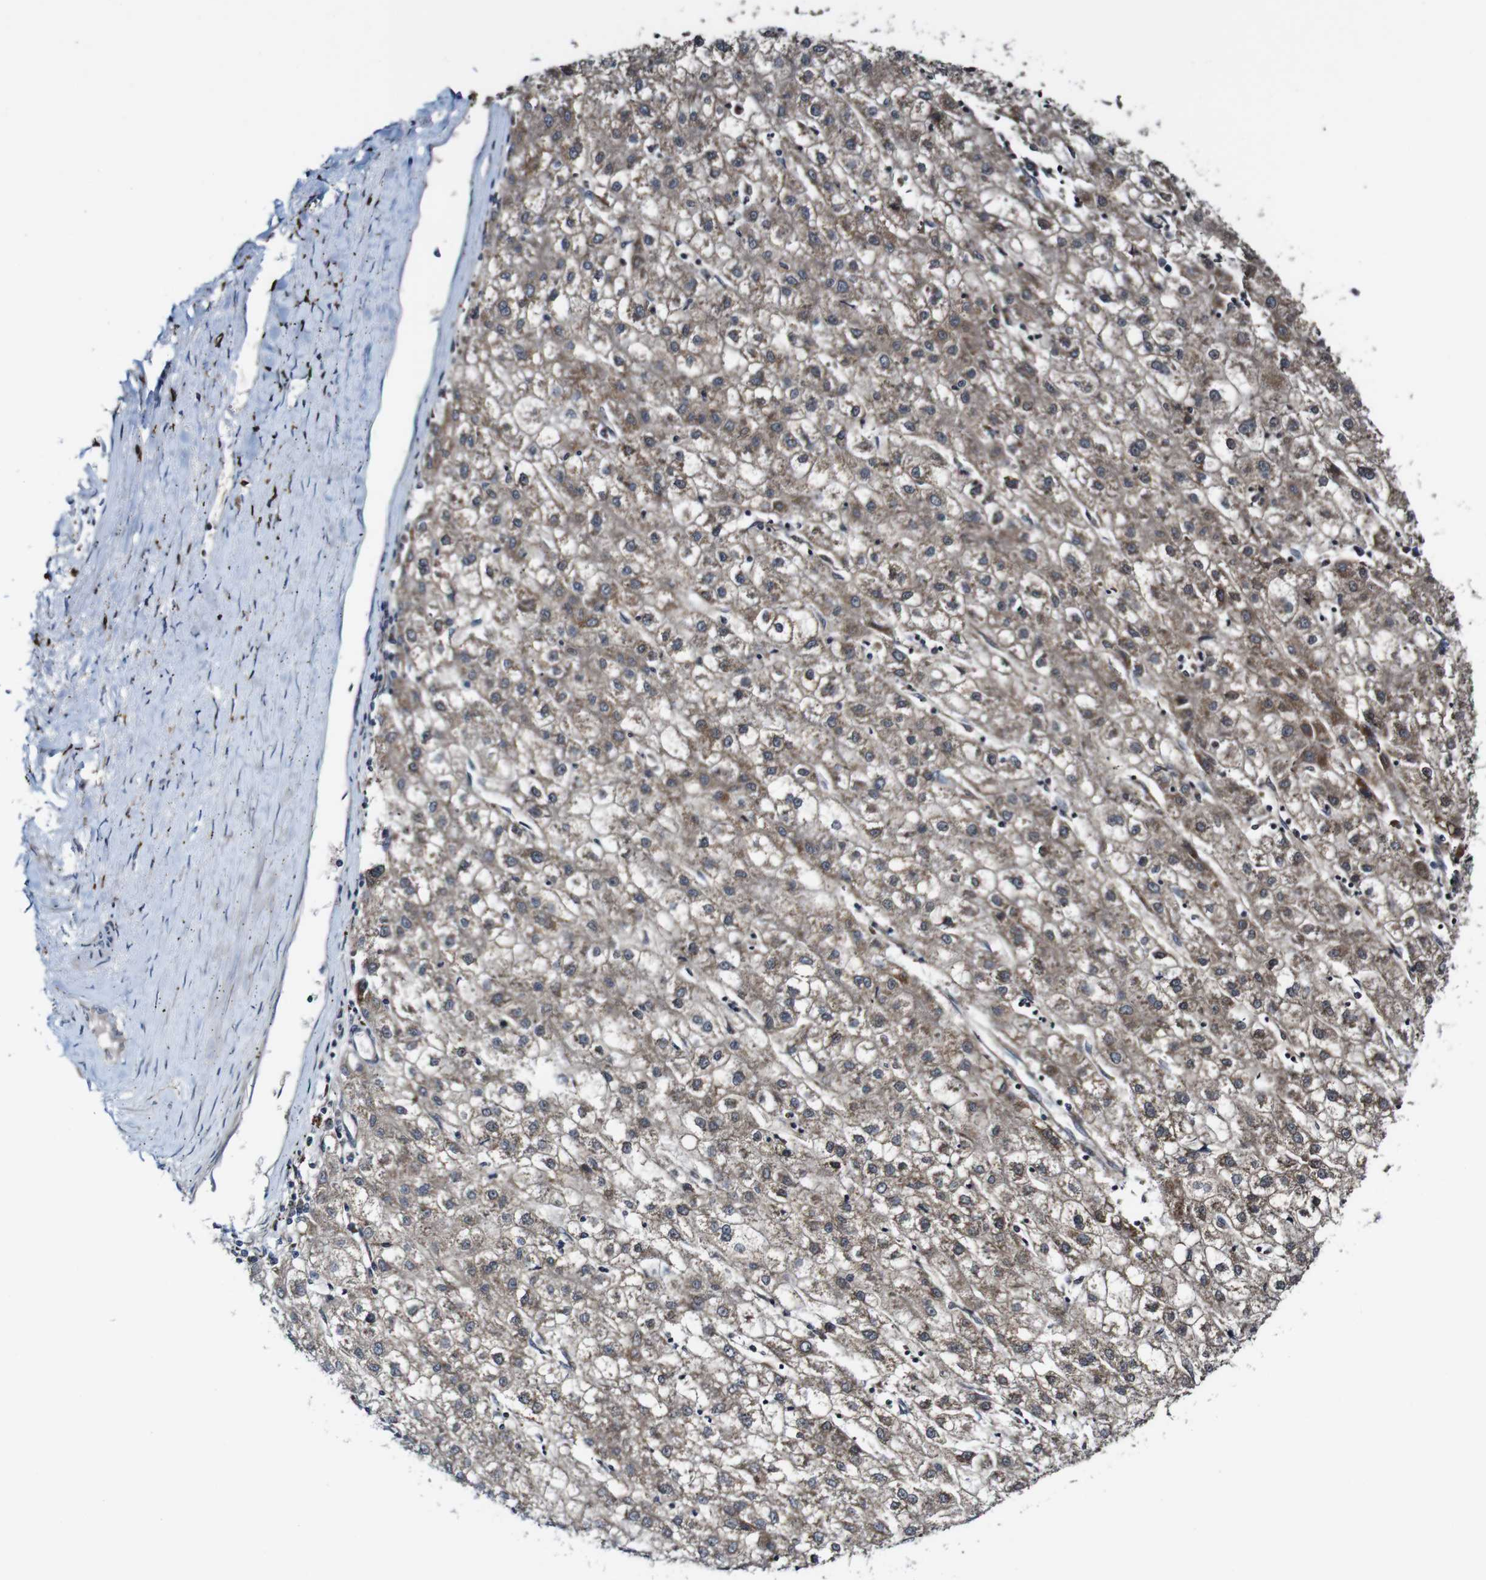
{"staining": {"intensity": "weak", "quantity": ">75%", "location": "cytoplasmic/membranous"}, "tissue": "liver cancer", "cell_type": "Tumor cells", "image_type": "cancer", "snomed": [{"axis": "morphology", "description": "Carcinoma, Hepatocellular, NOS"}, {"axis": "topography", "description": "Liver"}], "caption": "Protein staining demonstrates weak cytoplasmic/membranous expression in about >75% of tumor cells in liver cancer (hepatocellular carcinoma). The staining was performed using DAB (3,3'-diaminobenzidine) to visualize the protein expression in brown, while the nuclei were stained in blue with hematoxylin (Magnification: 20x).", "gene": "JAK2", "patient": {"sex": "male", "age": 72}}